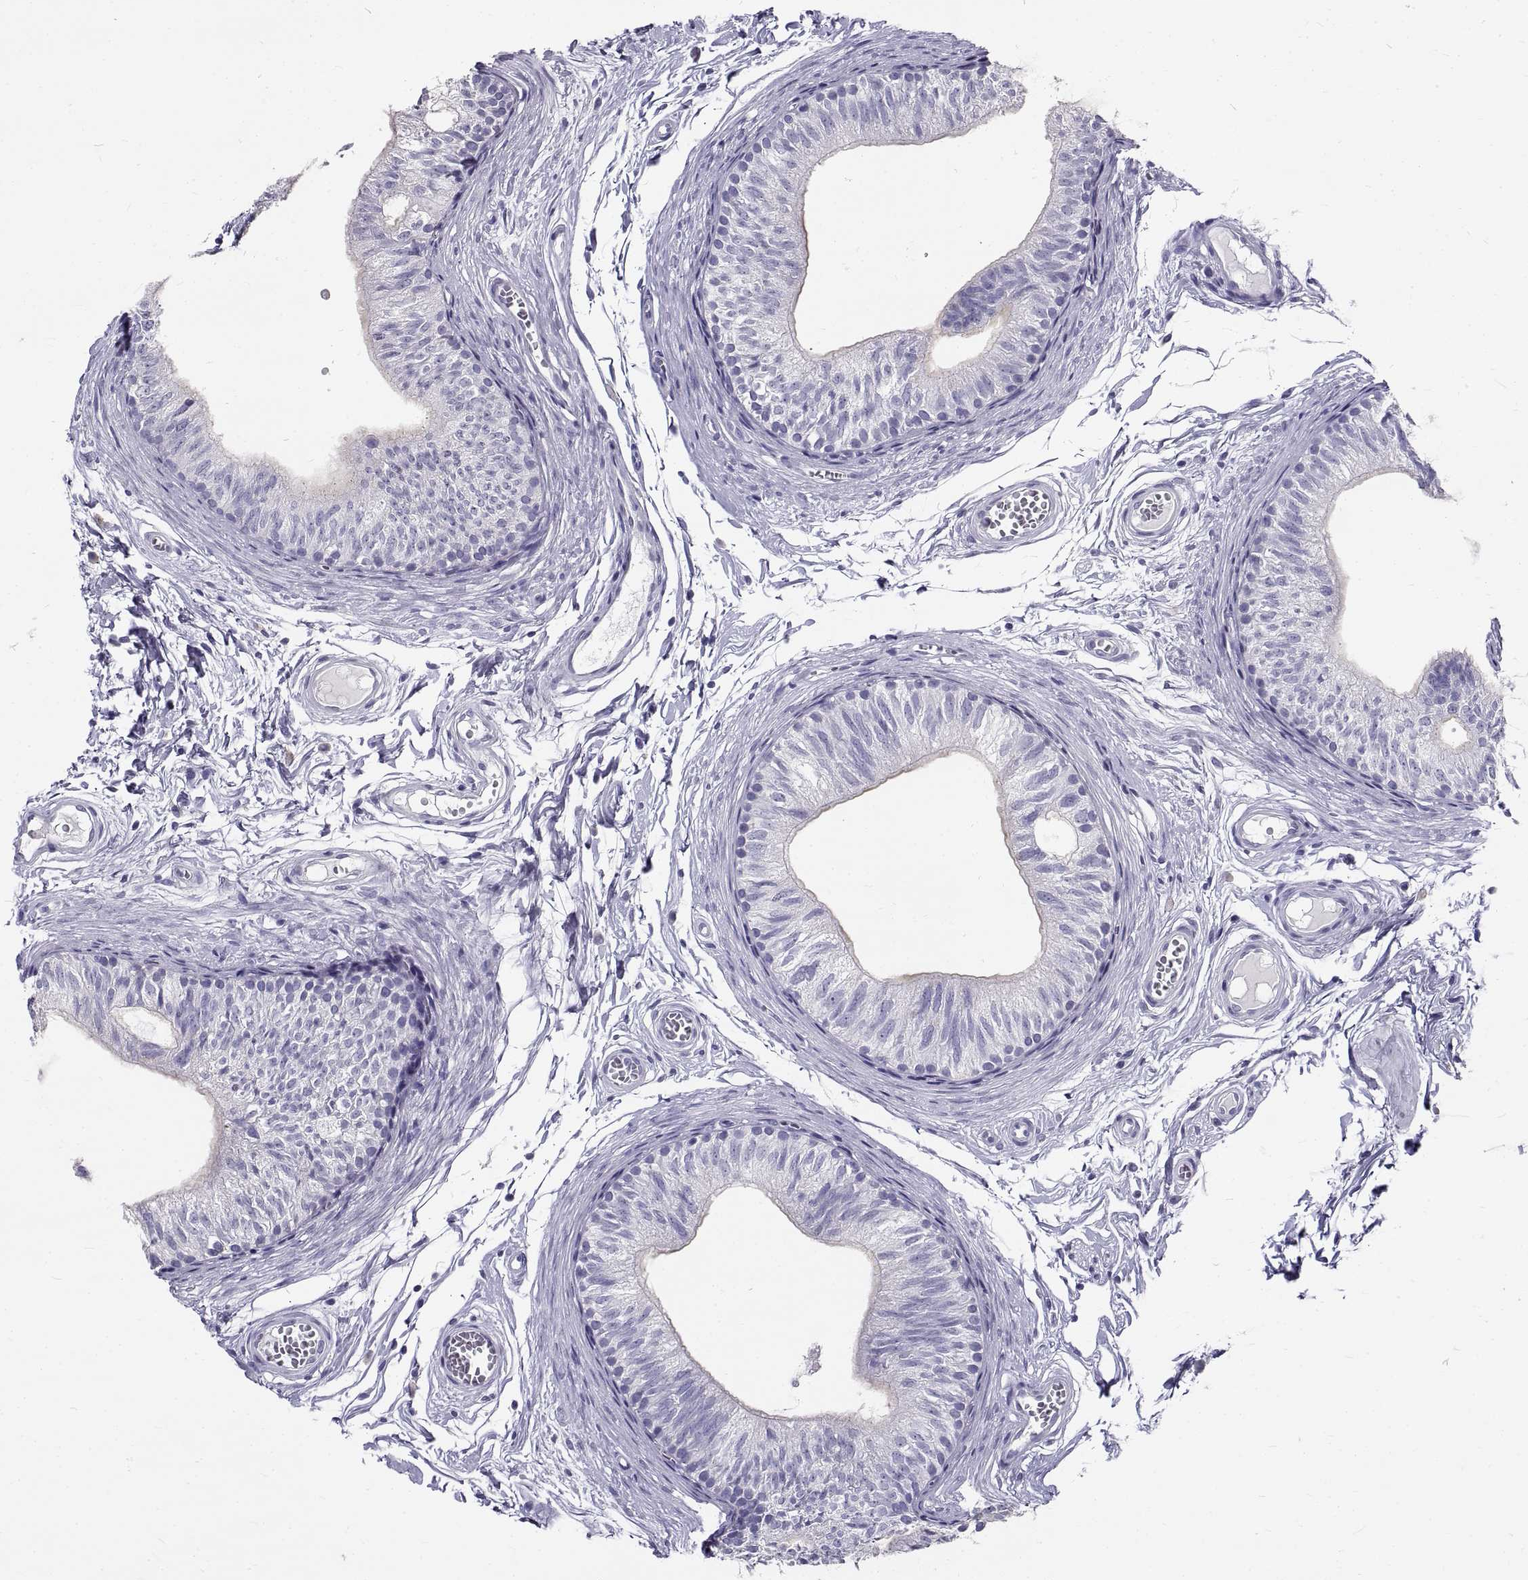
{"staining": {"intensity": "negative", "quantity": "none", "location": "none"}, "tissue": "epididymis", "cell_type": "Glandular cells", "image_type": "normal", "snomed": [{"axis": "morphology", "description": "Normal tissue, NOS"}, {"axis": "topography", "description": "Epididymis"}], "caption": "Immunohistochemistry (IHC) of unremarkable human epididymis demonstrates no positivity in glandular cells. (DAB (3,3'-diaminobenzidine) IHC visualized using brightfield microscopy, high magnification).", "gene": "GNG12", "patient": {"sex": "male", "age": 22}}